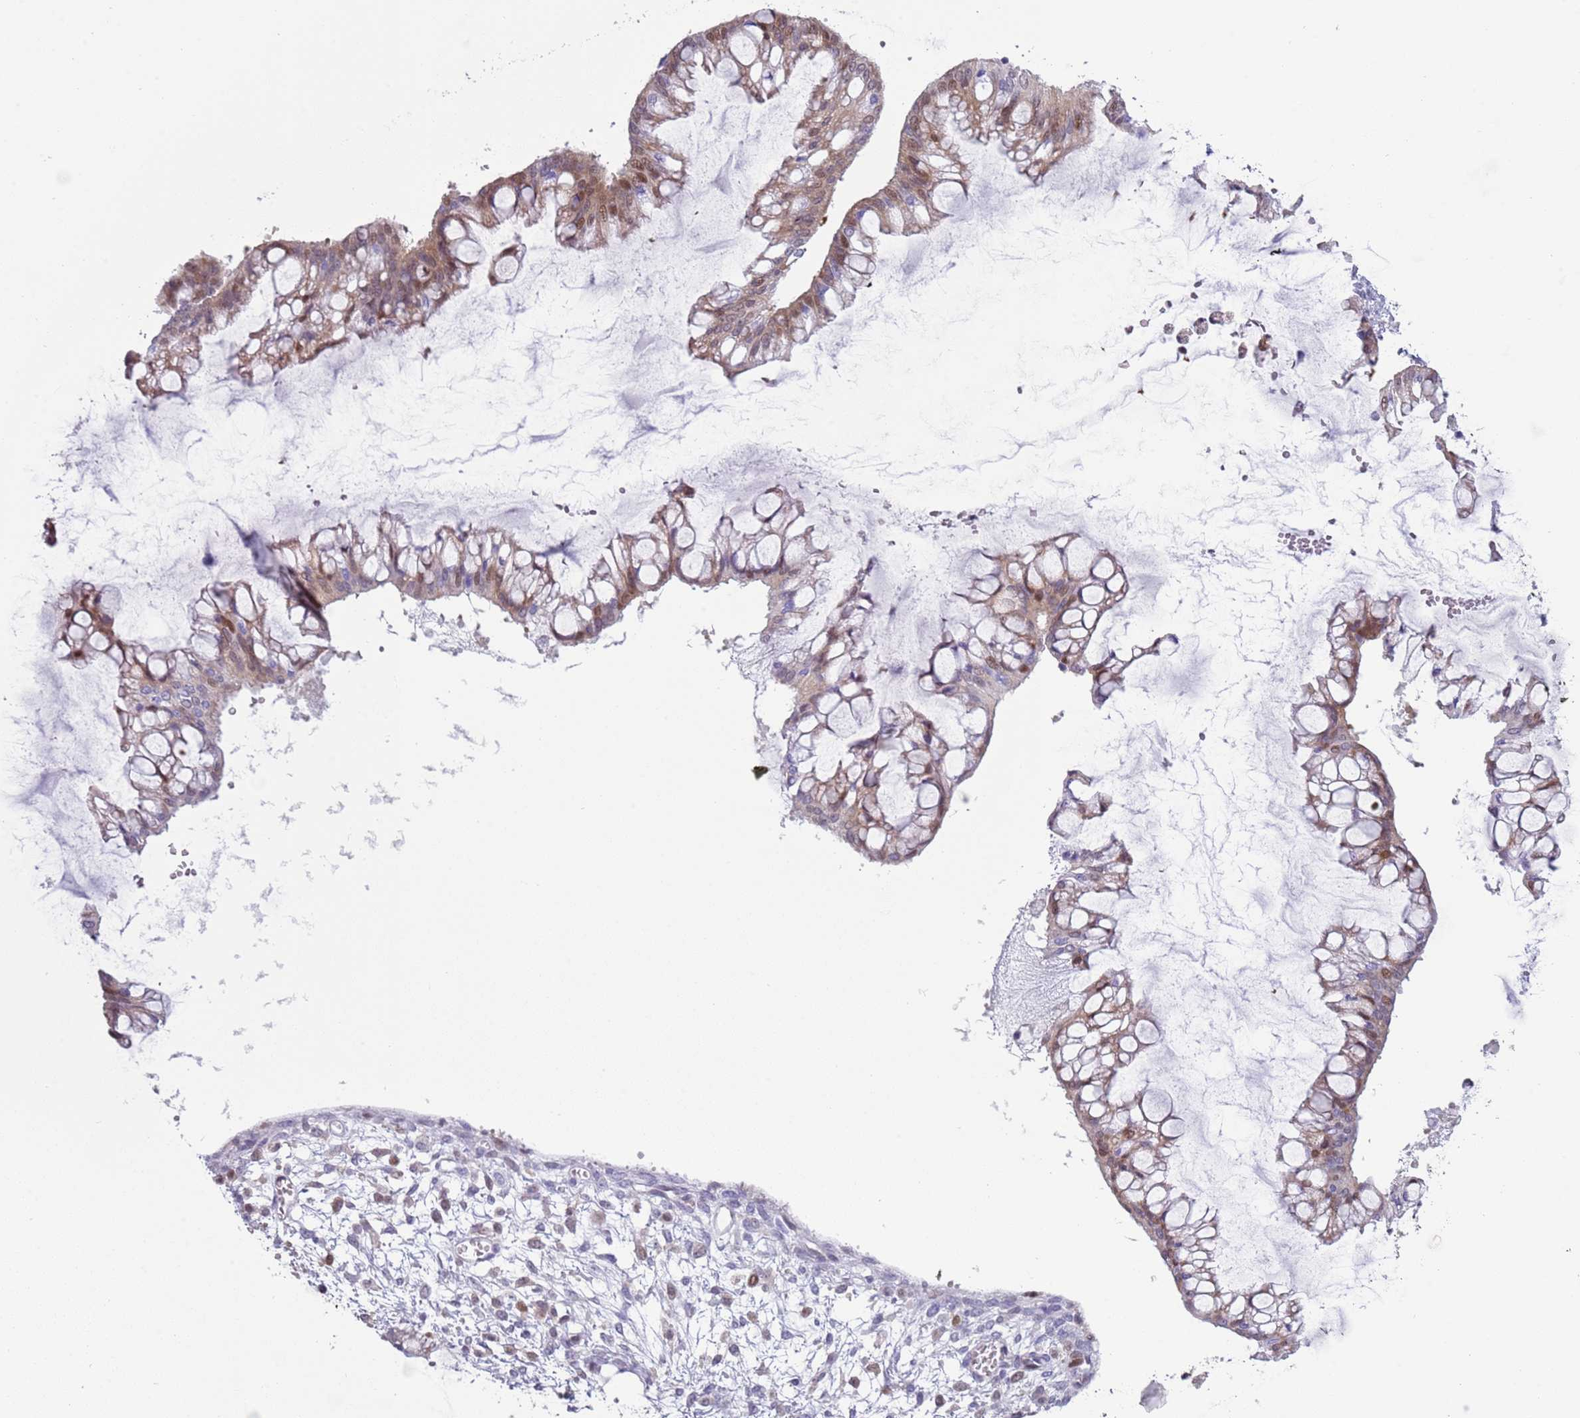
{"staining": {"intensity": "weak", "quantity": "25%-75%", "location": "cytoplasmic/membranous,nuclear"}, "tissue": "ovarian cancer", "cell_type": "Tumor cells", "image_type": "cancer", "snomed": [{"axis": "morphology", "description": "Cystadenocarcinoma, mucinous, NOS"}, {"axis": "topography", "description": "Ovary"}], "caption": "Human ovarian cancer (mucinous cystadenocarcinoma) stained for a protein (brown) demonstrates weak cytoplasmic/membranous and nuclear positive positivity in about 25%-75% of tumor cells.", "gene": "NBPF6", "patient": {"sex": "female", "age": 73}}